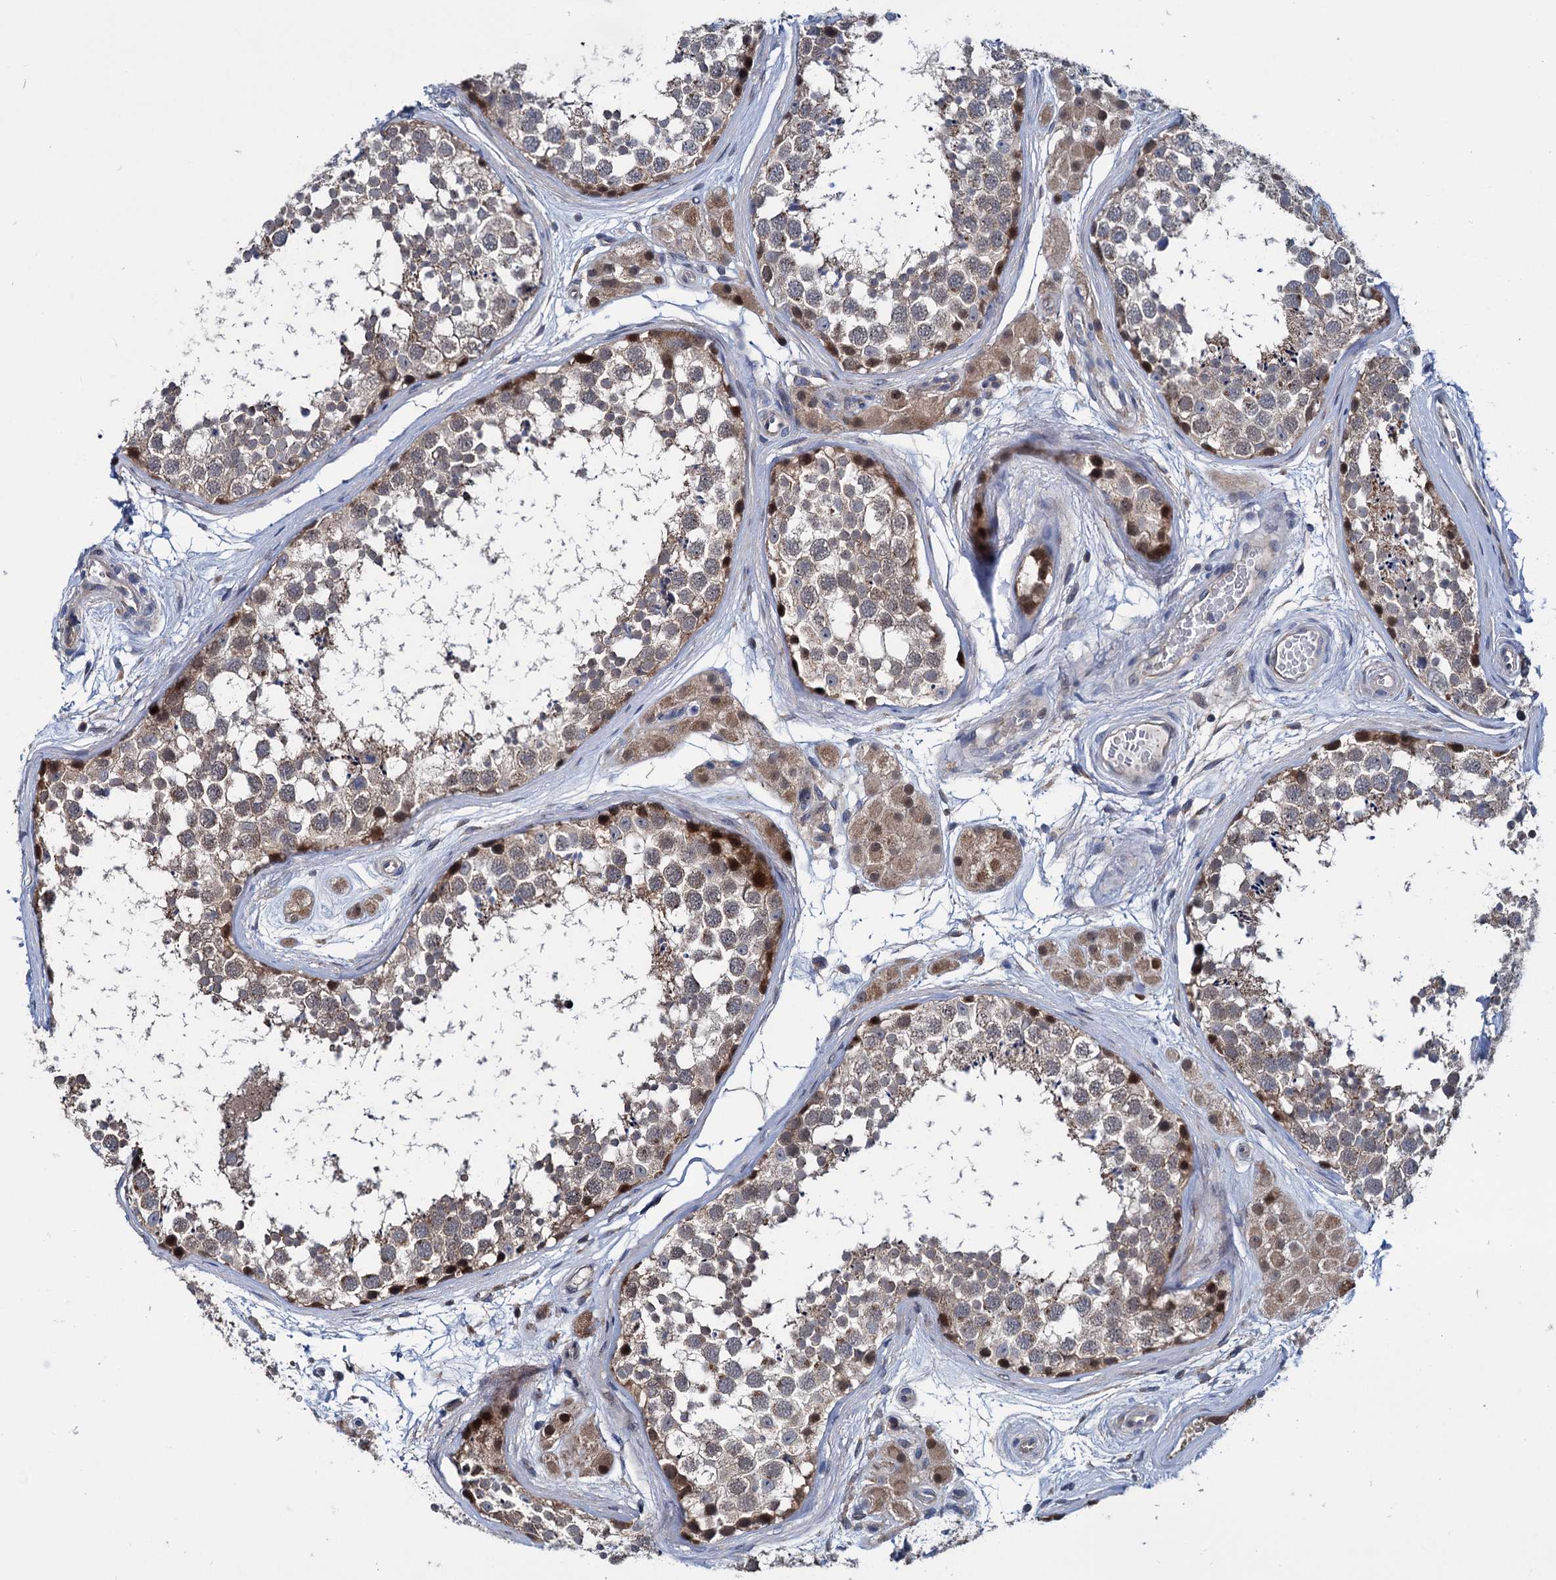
{"staining": {"intensity": "moderate", "quantity": "<25%", "location": "cytoplasmic/membranous,nuclear"}, "tissue": "testis", "cell_type": "Cells in seminiferous ducts", "image_type": "normal", "snomed": [{"axis": "morphology", "description": "Normal tissue, NOS"}, {"axis": "topography", "description": "Testis"}], "caption": "High-power microscopy captured an immunohistochemistry image of benign testis, revealing moderate cytoplasmic/membranous,nuclear staining in approximately <25% of cells in seminiferous ducts.", "gene": "EYA4", "patient": {"sex": "male", "age": 56}}